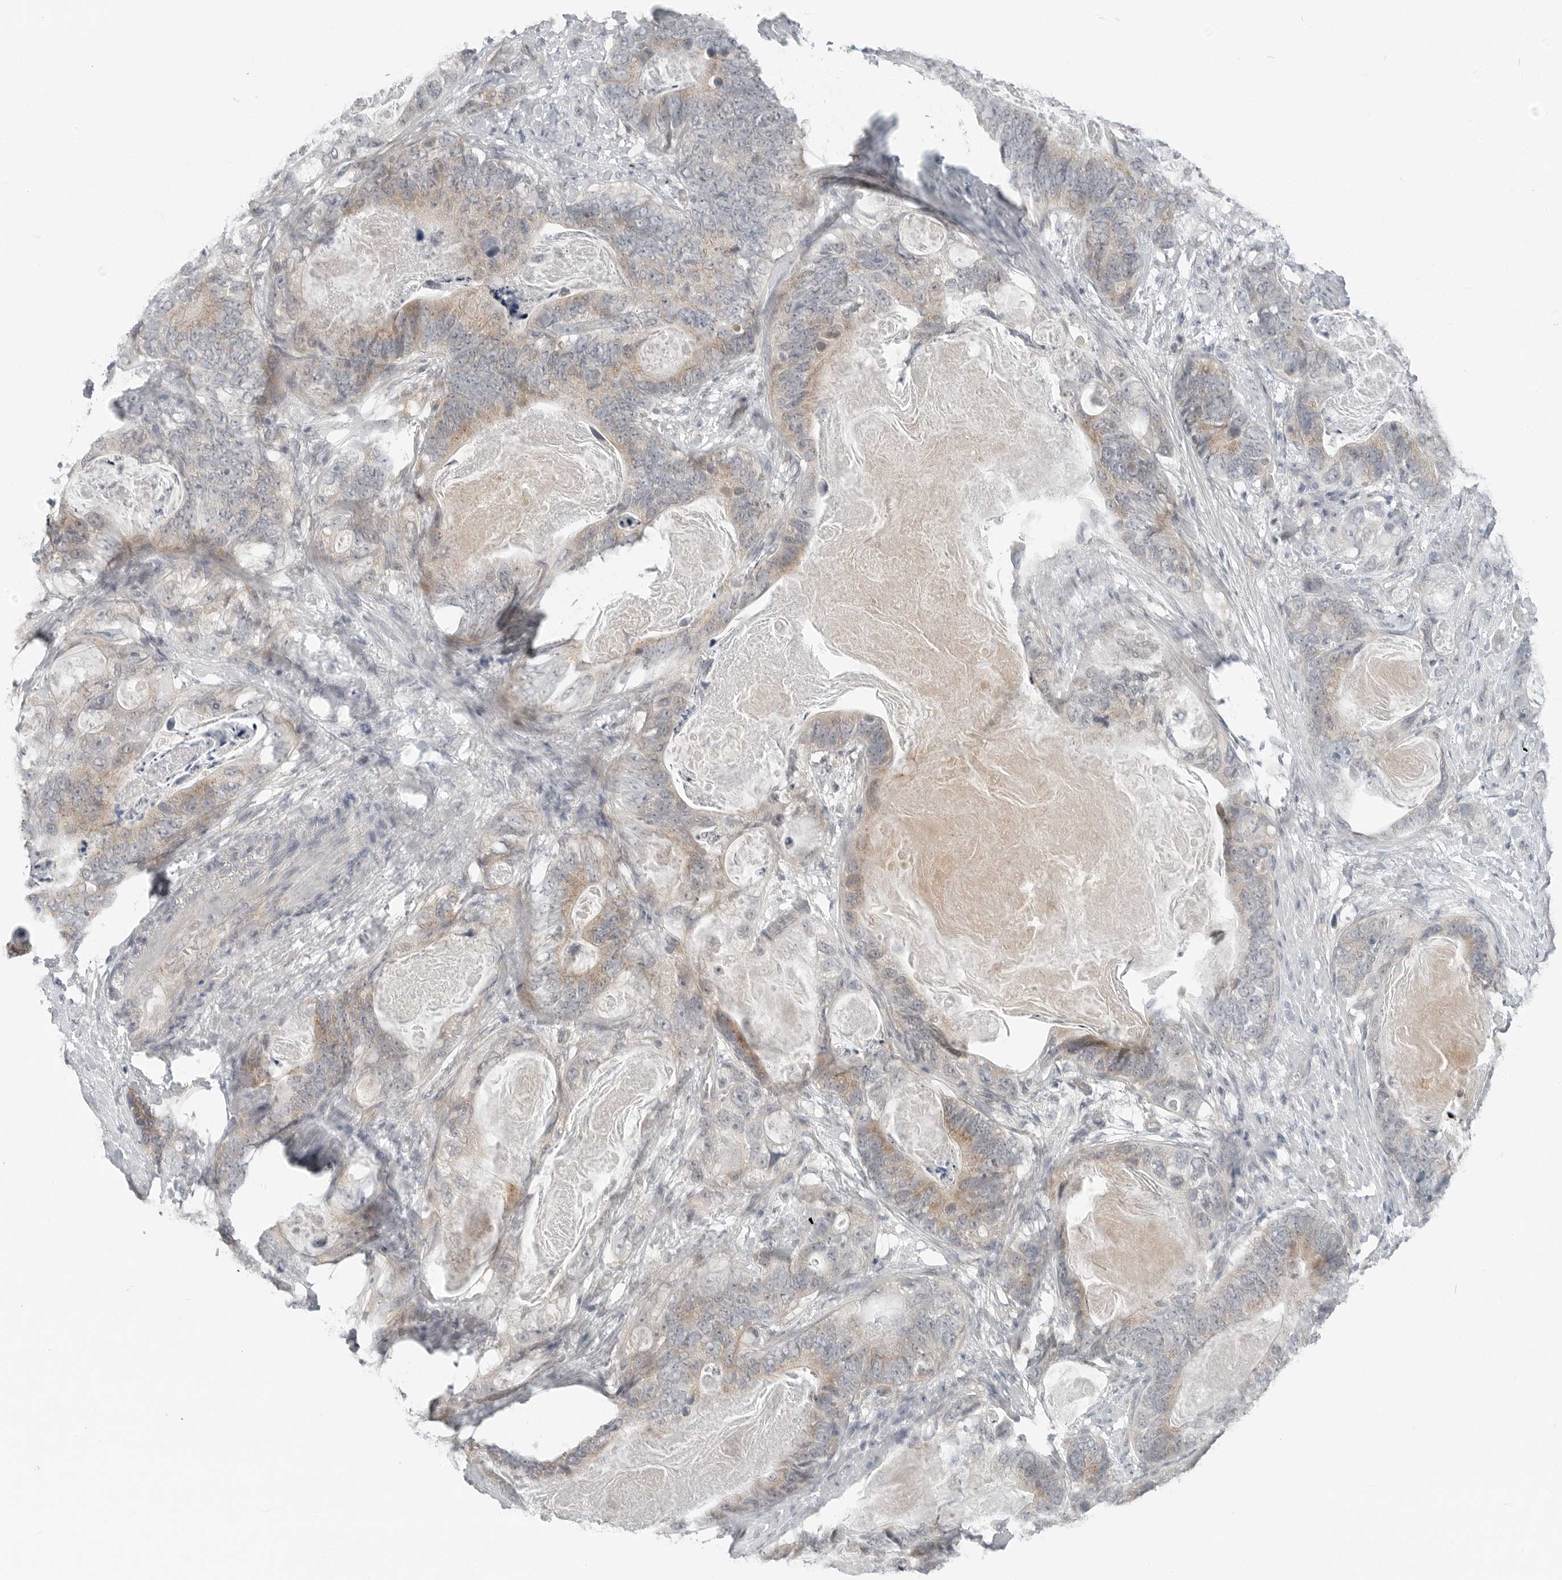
{"staining": {"intensity": "moderate", "quantity": "25%-75%", "location": "cytoplasmic/membranous"}, "tissue": "stomach cancer", "cell_type": "Tumor cells", "image_type": "cancer", "snomed": [{"axis": "morphology", "description": "Normal tissue, NOS"}, {"axis": "morphology", "description": "Adenocarcinoma, NOS"}, {"axis": "topography", "description": "Stomach"}], "caption": "This micrograph displays IHC staining of human adenocarcinoma (stomach), with medium moderate cytoplasmic/membranous positivity in approximately 25%-75% of tumor cells.", "gene": "FCRLB", "patient": {"sex": "female", "age": 89}}